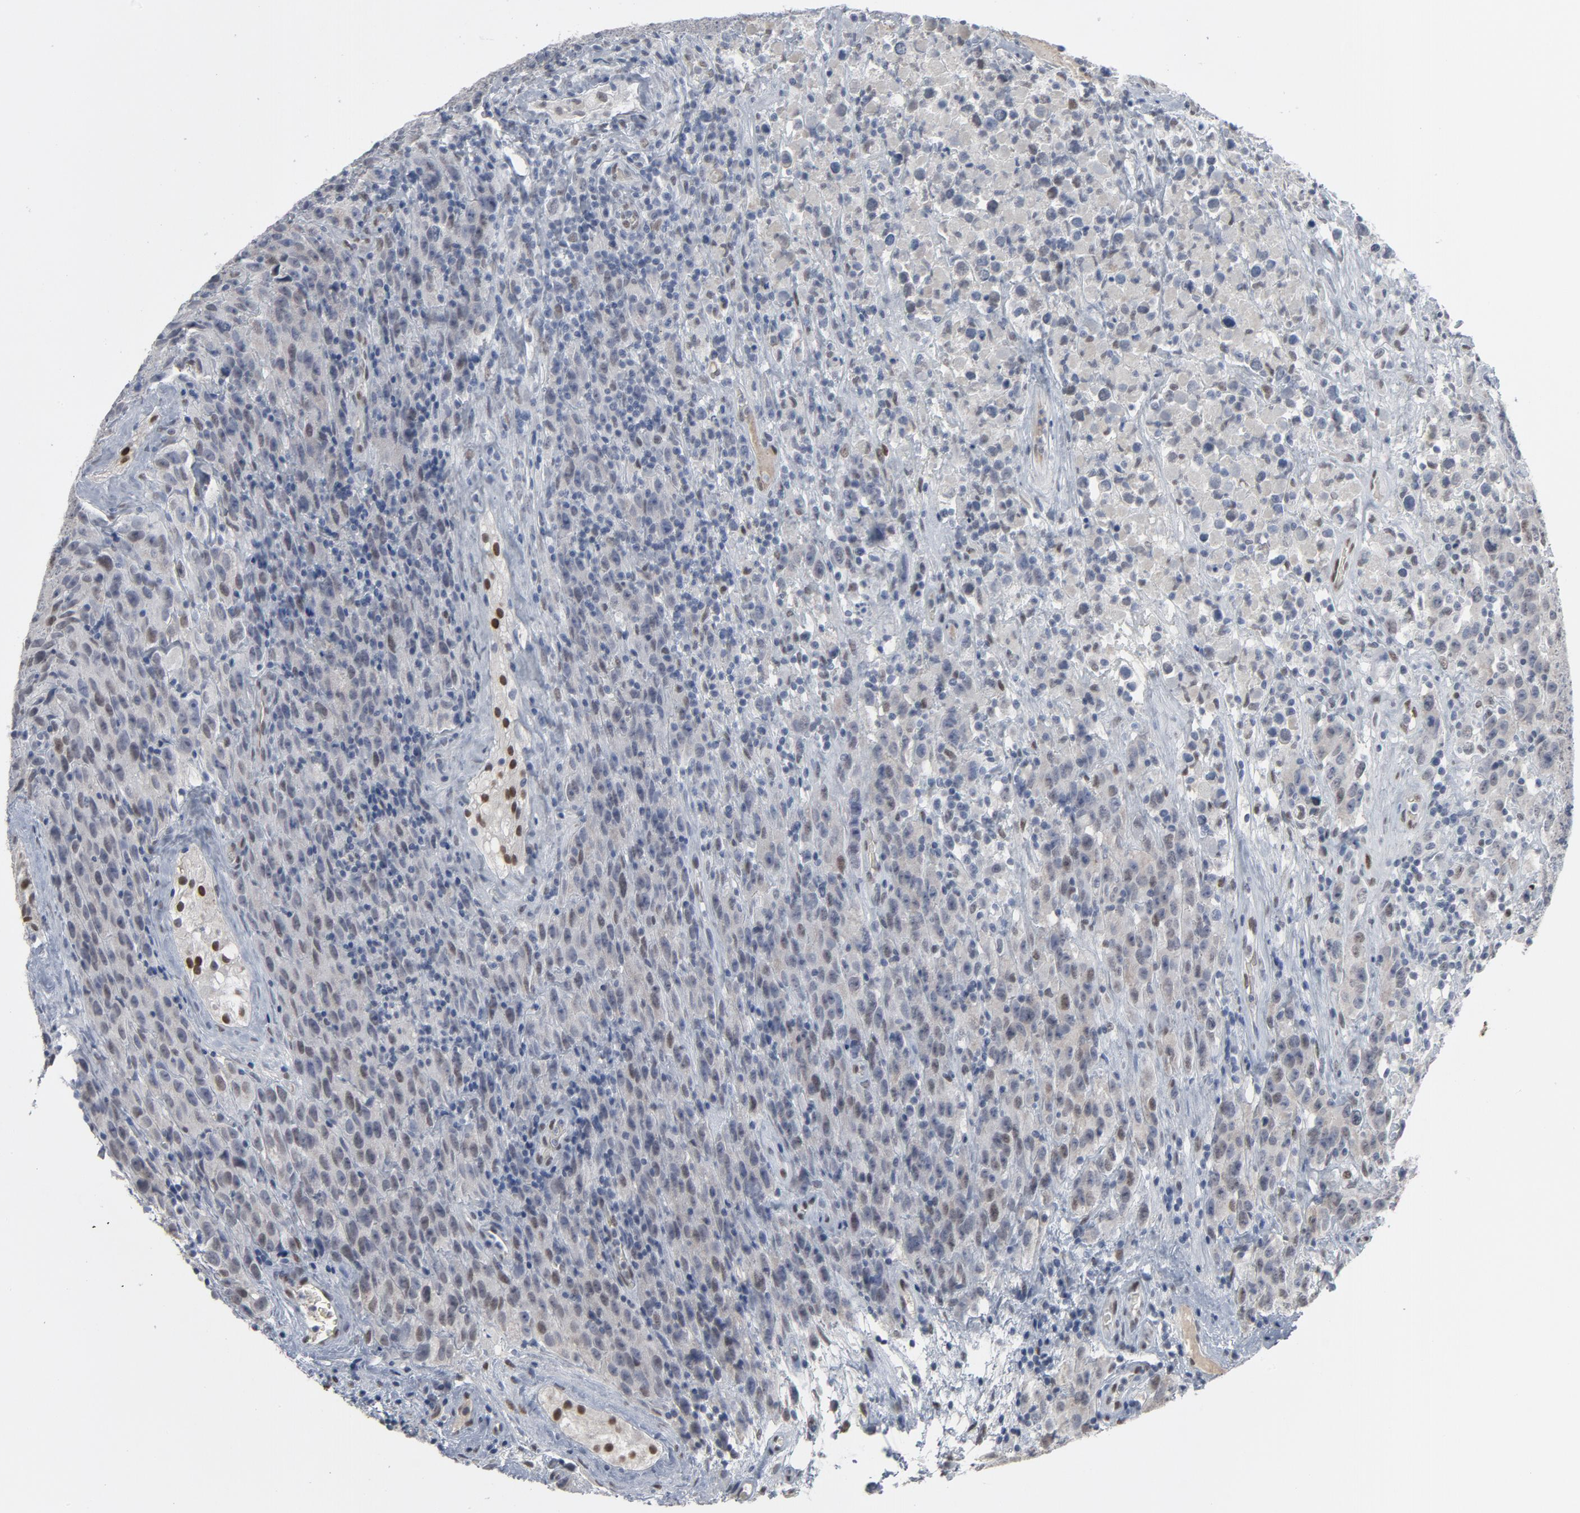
{"staining": {"intensity": "weak", "quantity": "<25%", "location": "nuclear"}, "tissue": "testis cancer", "cell_type": "Tumor cells", "image_type": "cancer", "snomed": [{"axis": "morphology", "description": "Seminoma, NOS"}, {"axis": "topography", "description": "Testis"}], "caption": "A histopathology image of human testis cancer is negative for staining in tumor cells.", "gene": "ATF7", "patient": {"sex": "male", "age": 52}}